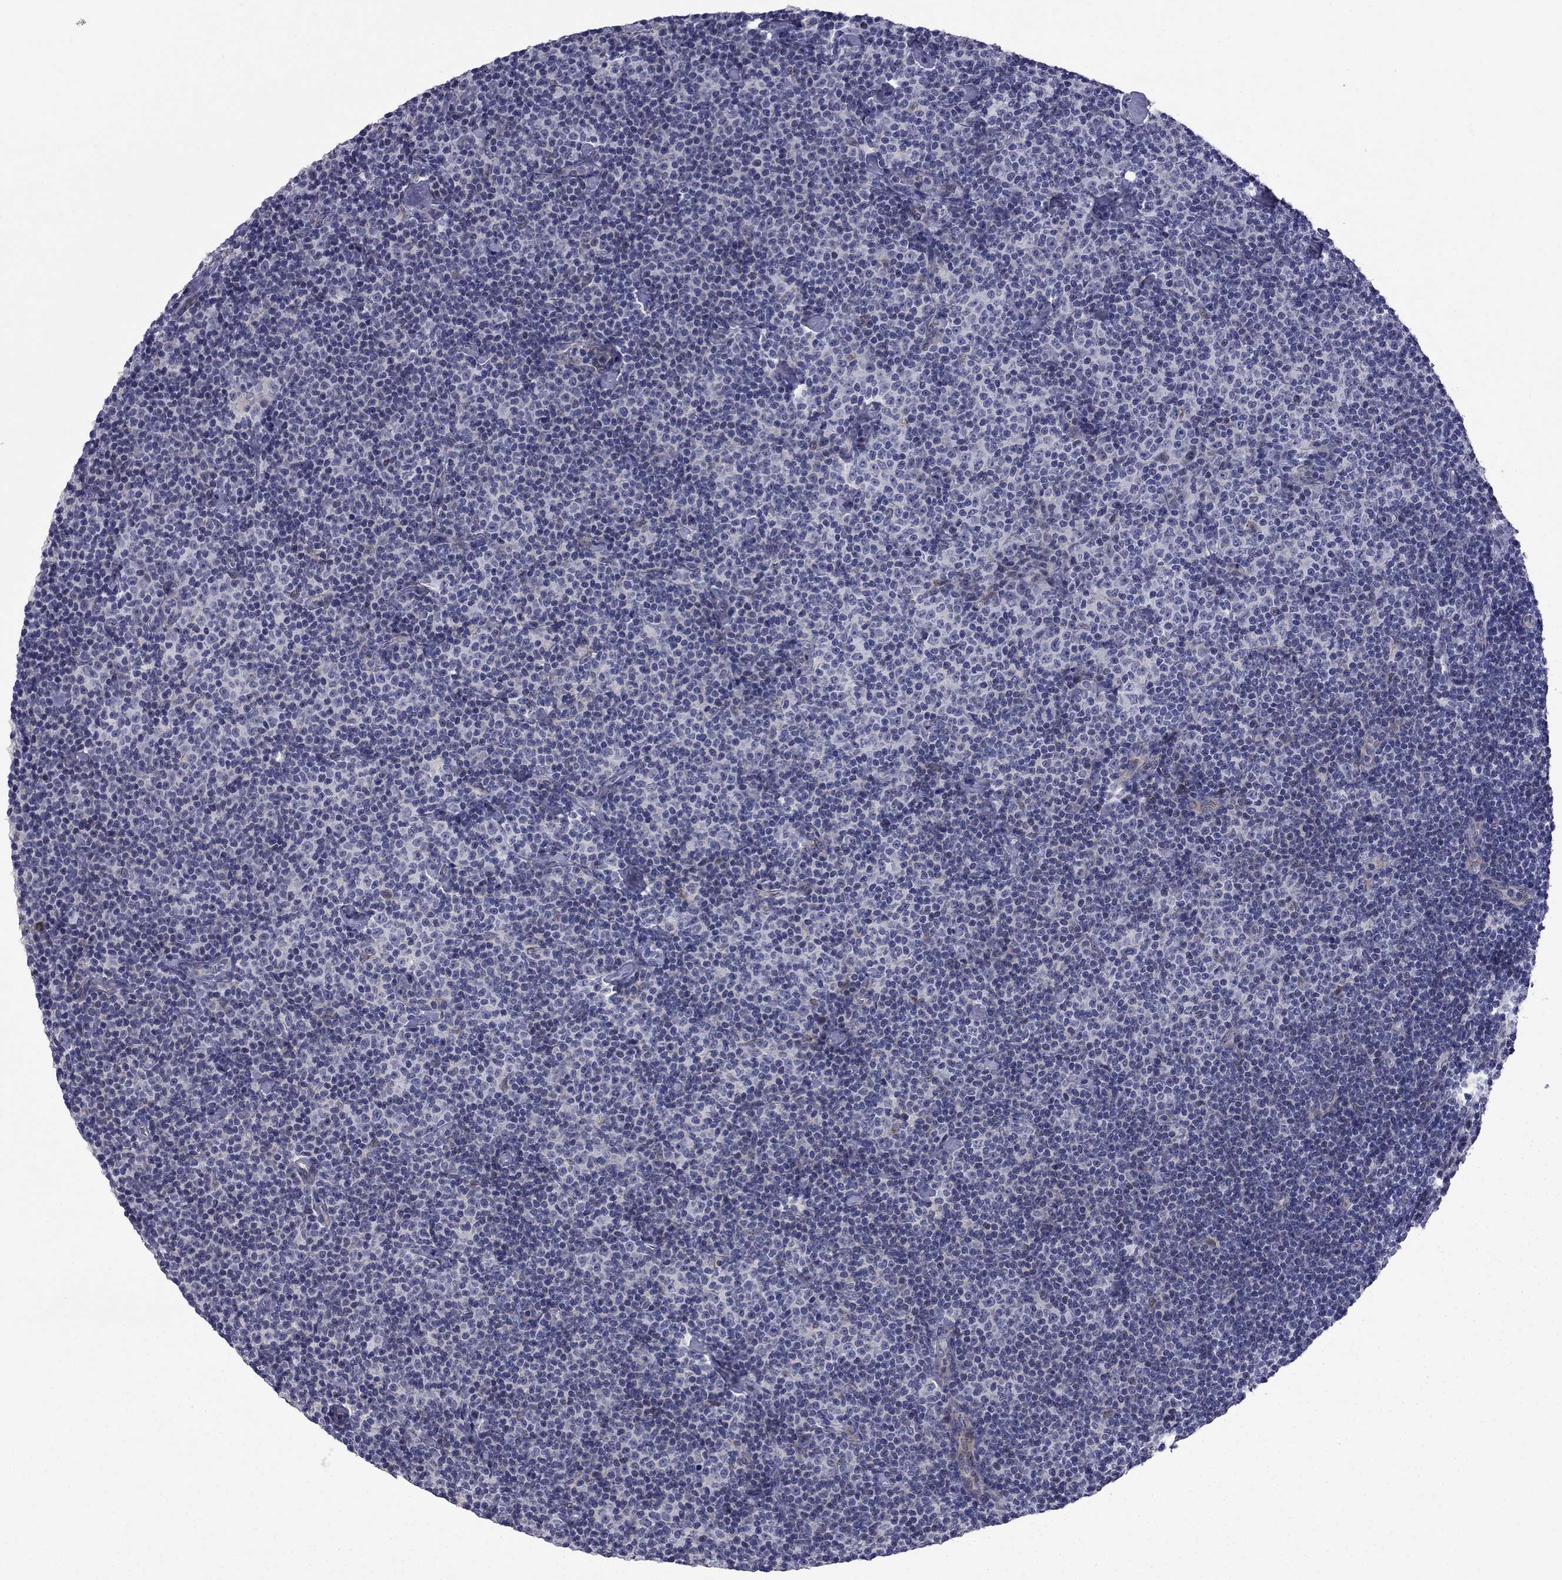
{"staining": {"intensity": "negative", "quantity": "none", "location": "none"}, "tissue": "lymphoma", "cell_type": "Tumor cells", "image_type": "cancer", "snomed": [{"axis": "morphology", "description": "Malignant lymphoma, non-Hodgkin's type, Low grade"}, {"axis": "topography", "description": "Lymph node"}], "caption": "The micrograph demonstrates no significant positivity in tumor cells of malignant lymphoma, non-Hodgkin's type (low-grade). (Stains: DAB (3,3'-diaminobenzidine) IHC with hematoxylin counter stain, Microscopy: brightfield microscopy at high magnification).", "gene": "HTR4", "patient": {"sex": "male", "age": 81}}